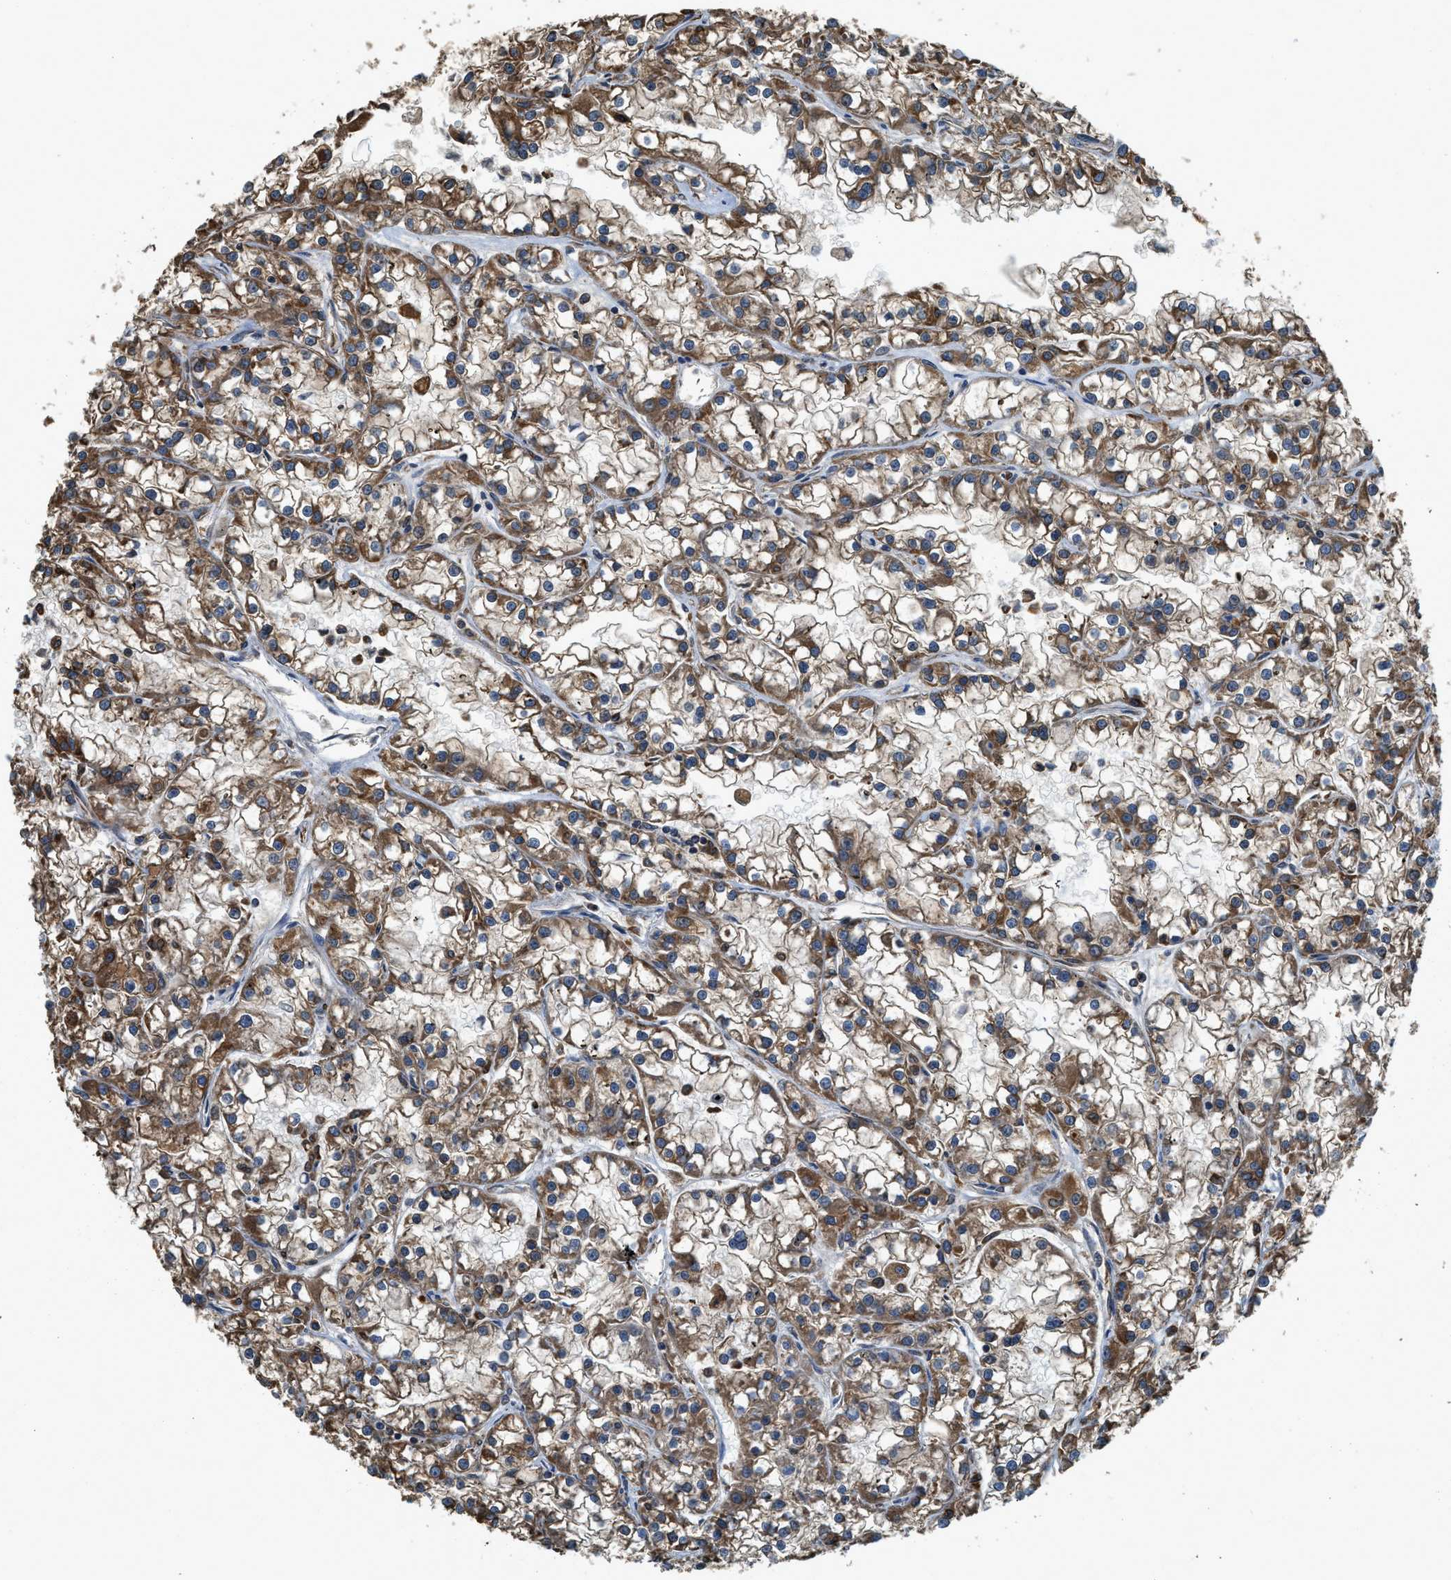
{"staining": {"intensity": "moderate", "quantity": ">75%", "location": "cytoplasmic/membranous"}, "tissue": "renal cancer", "cell_type": "Tumor cells", "image_type": "cancer", "snomed": [{"axis": "morphology", "description": "Adenocarcinoma, NOS"}, {"axis": "topography", "description": "Kidney"}], "caption": "Protein expression analysis of renal adenocarcinoma demonstrates moderate cytoplasmic/membranous staining in approximately >75% of tumor cells. (DAB (3,3'-diaminobenzidine) IHC with brightfield microscopy, high magnification).", "gene": "BCAP31", "patient": {"sex": "female", "age": 52}}